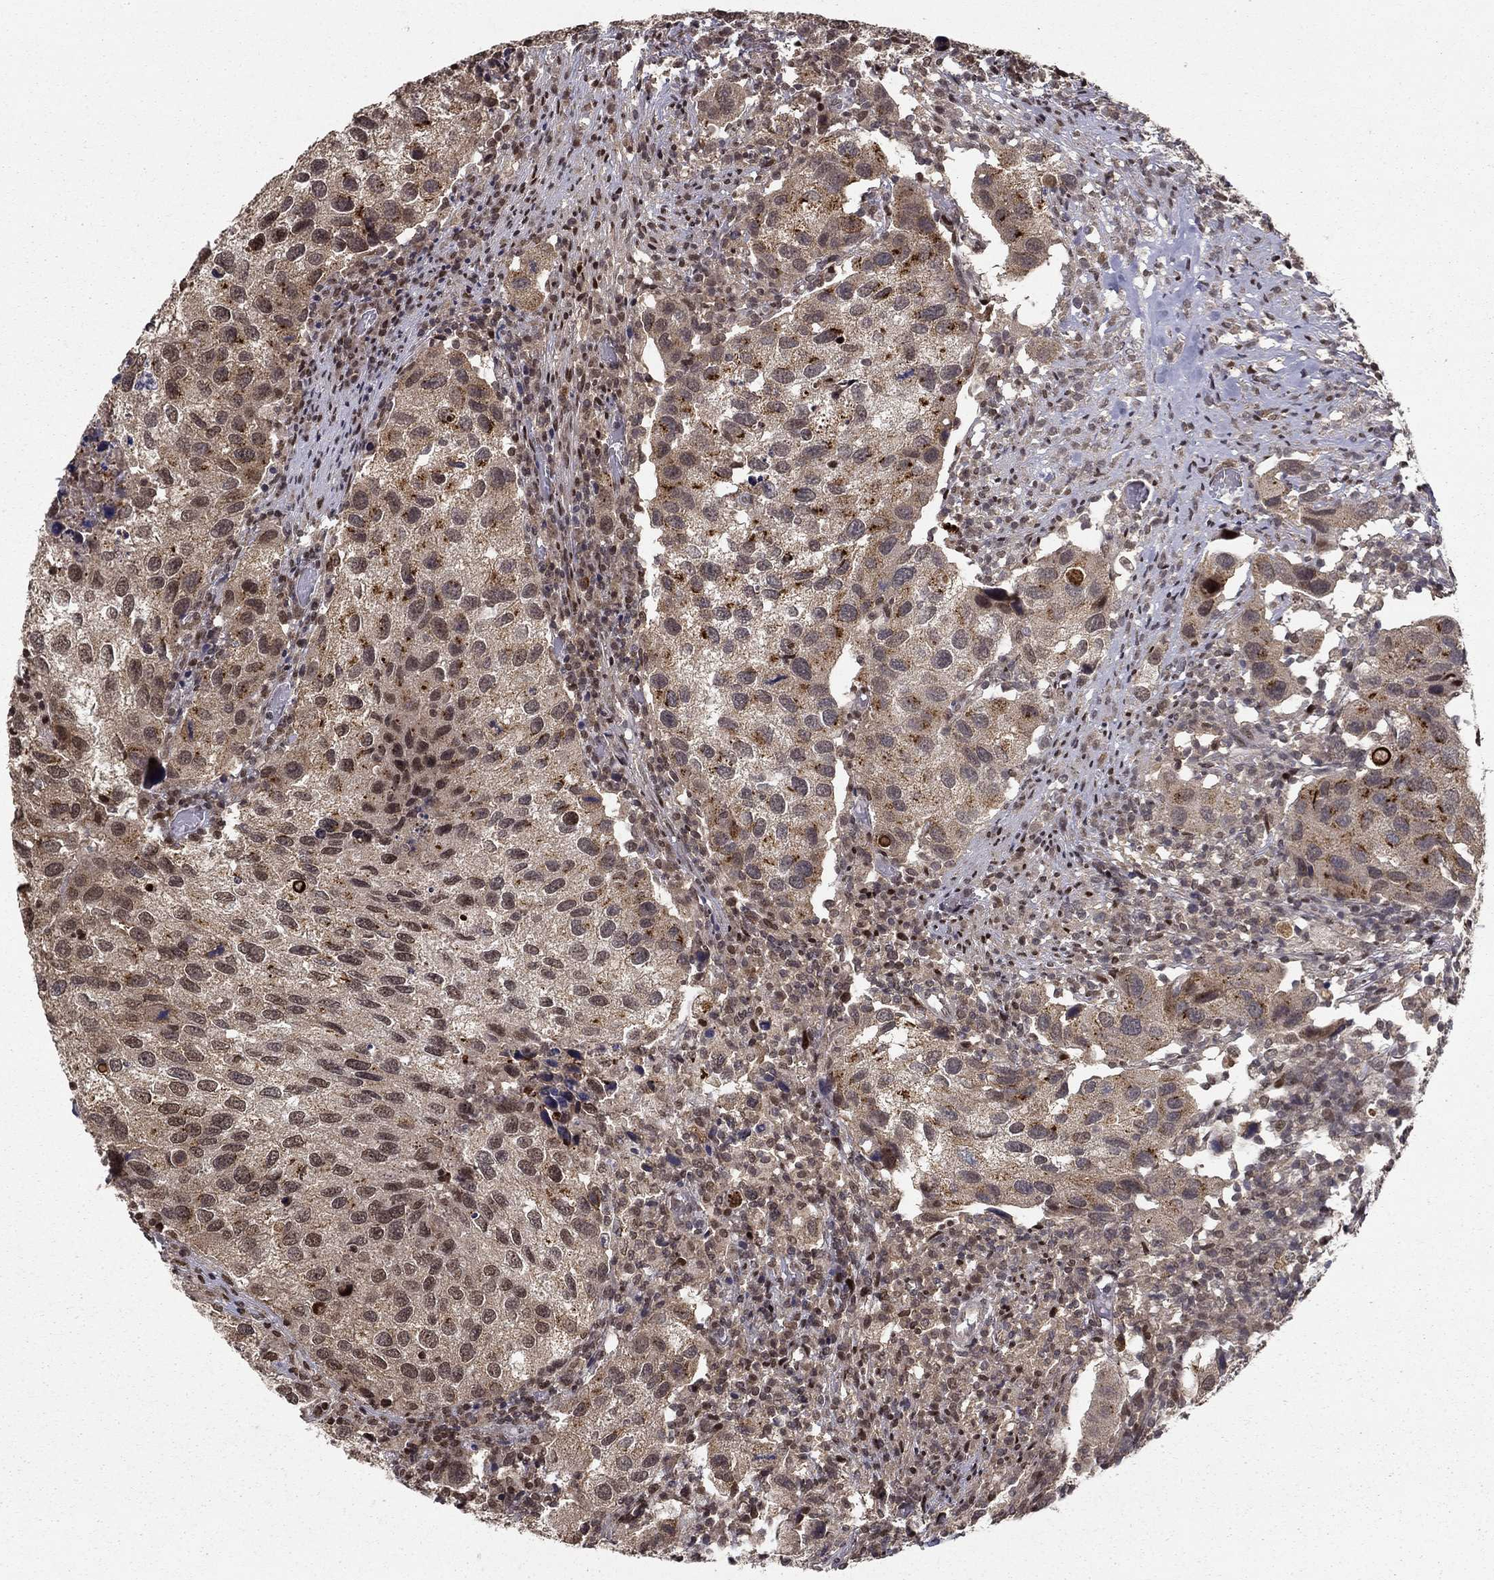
{"staining": {"intensity": "weak", "quantity": "25%-75%", "location": "cytoplasmic/membranous"}, "tissue": "urothelial cancer", "cell_type": "Tumor cells", "image_type": "cancer", "snomed": [{"axis": "morphology", "description": "Urothelial carcinoma, High grade"}, {"axis": "topography", "description": "Urinary bladder"}], "caption": "High-grade urothelial carcinoma was stained to show a protein in brown. There is low levels of weak cytoplasmic/membranous expression in about 25%-75% of tumor cells.", "gene": "CDCA7L", "patient": {"sex": "male", "age": 79}}